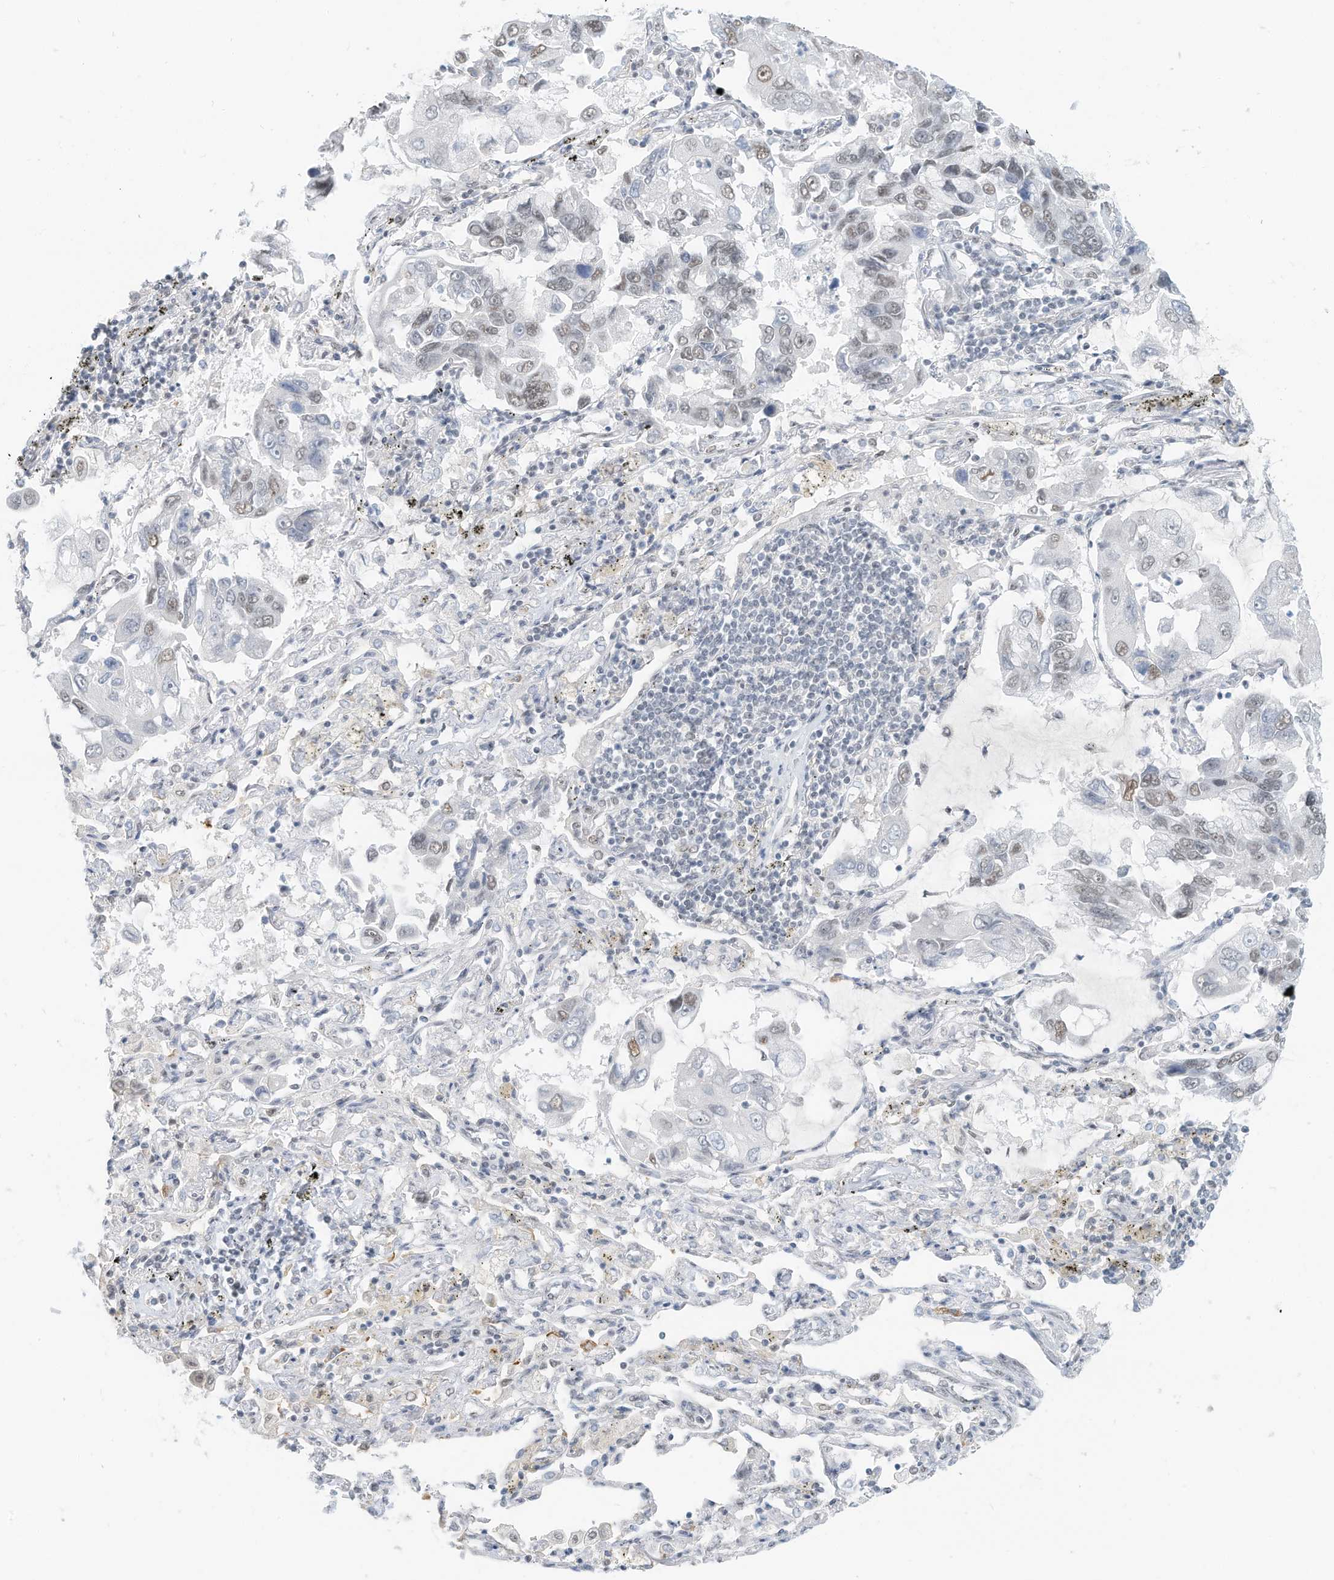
{"staining": {"intensity": "moderate", "quantity": "<25%", "location": "nuclear"}, "tissue": "lung cancer", "cell_type": "Tumor cells", "image_type": "cancer", "snomed": [{"axis": "morphology", "description": "Adenocarcinoma, NOS"}, {"axis": "topography", "description": "Lung"}], "caption": "This histopathology image displays lung cancer (adenocarcinoma) stained with immunohistochemistry (IHC) to label a protein in brown. The nuclear of tumor cells show moderate positivity for the protein. Nuclei are counter-stained blue.", "gene": "PGC", "patient": {"sex": "male", "age": 64}}